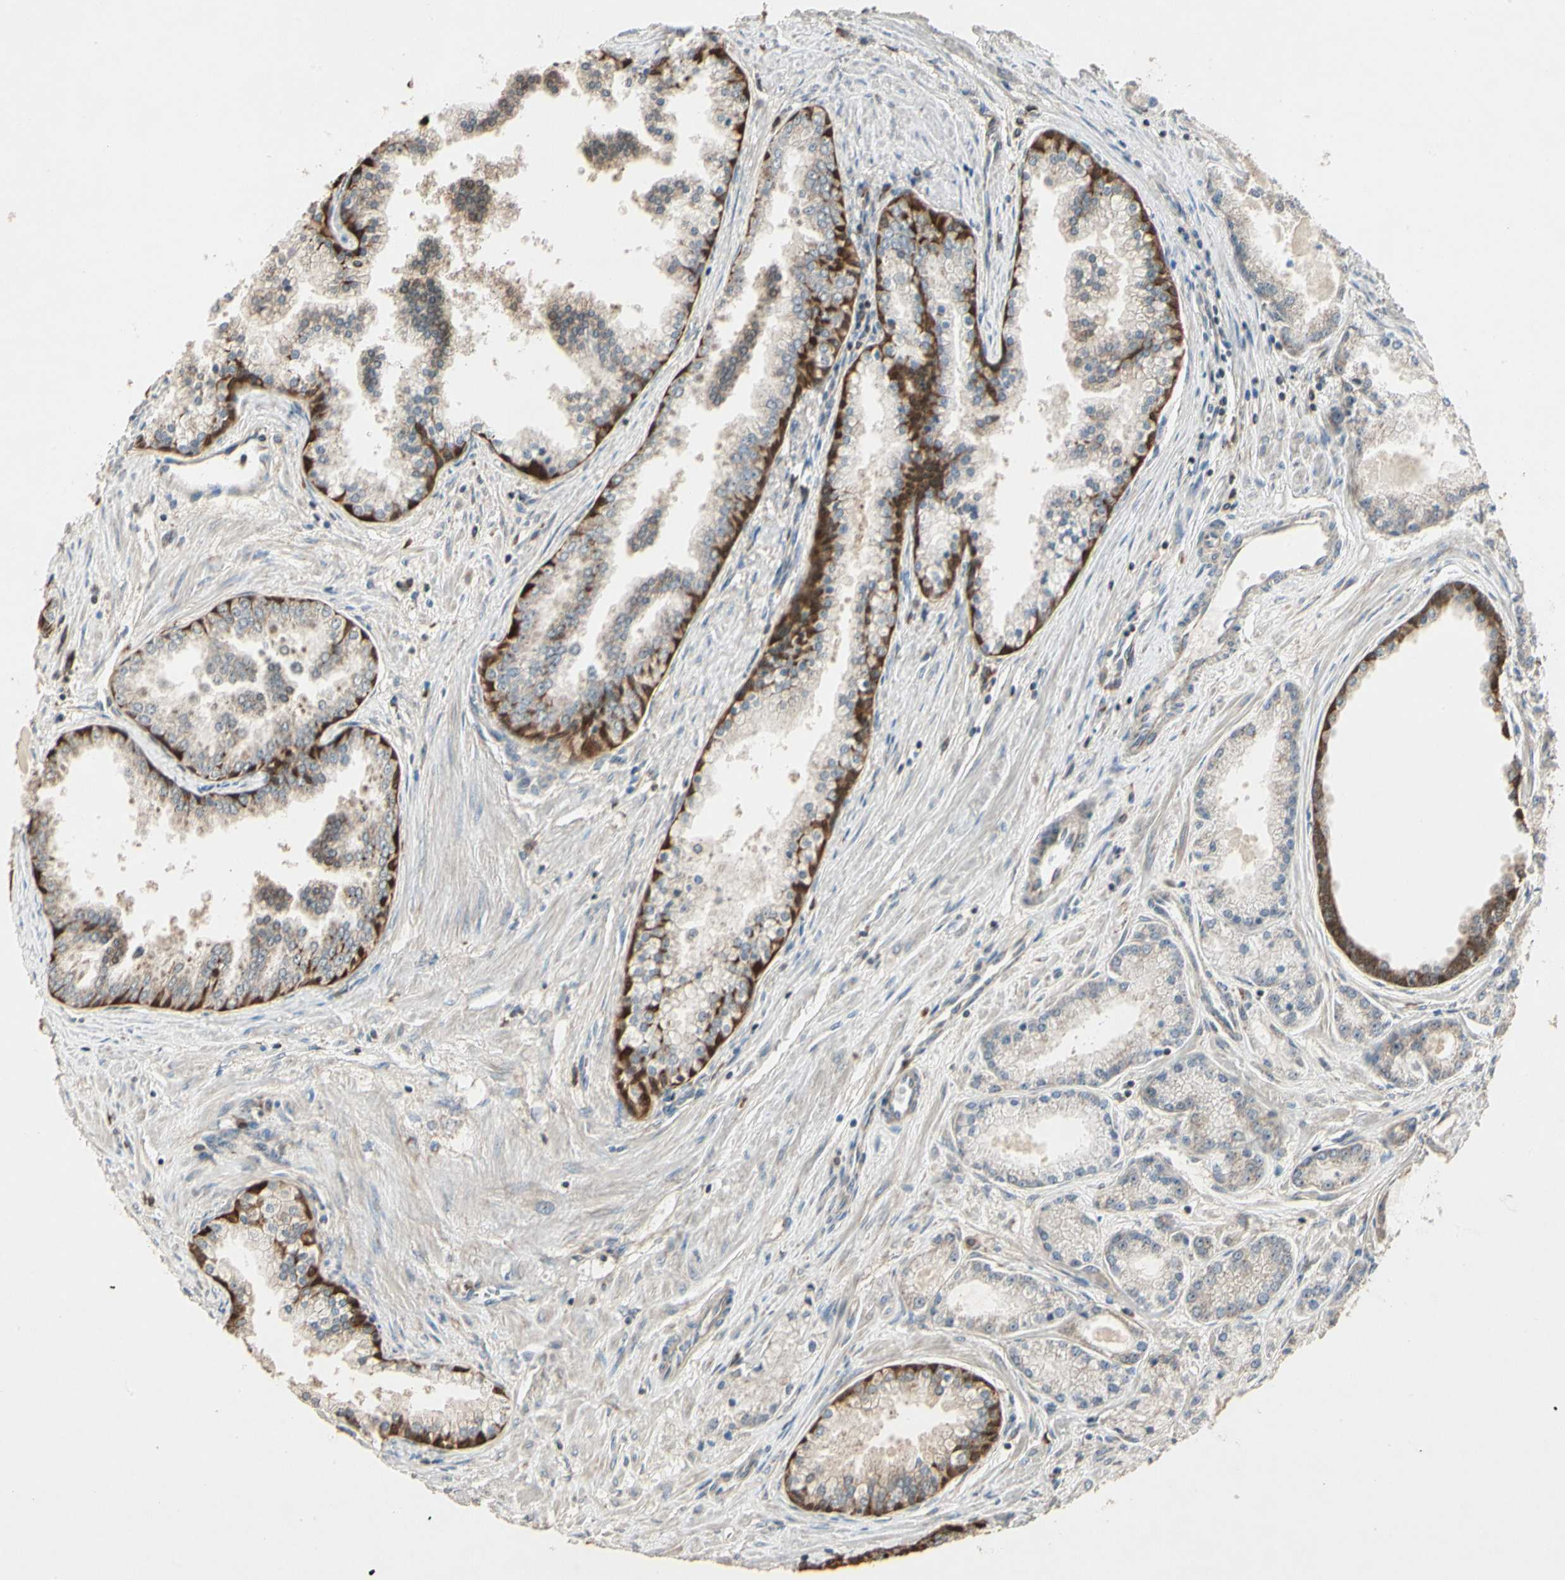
{"staining": {"intensity": "negative", "quantity": "none", "location": "none"}, "tissue": "prostate cancer", "cell_type": "Tumor cells", "image_type": "cancer", "snomed": [{"axis": "morphology", "description": "Adenocarcinoma, High grade"}, {"axis": "topography", "description": "Prostate"}], "caption": "IHC photomicrograph of human prostate cancer (high-grade adenocarcinoma) stained for a protein (brown), which reveals no expression in tumor cells.", "gene": "PRDX5", "patient": {"sex": "male", "age": 61}}